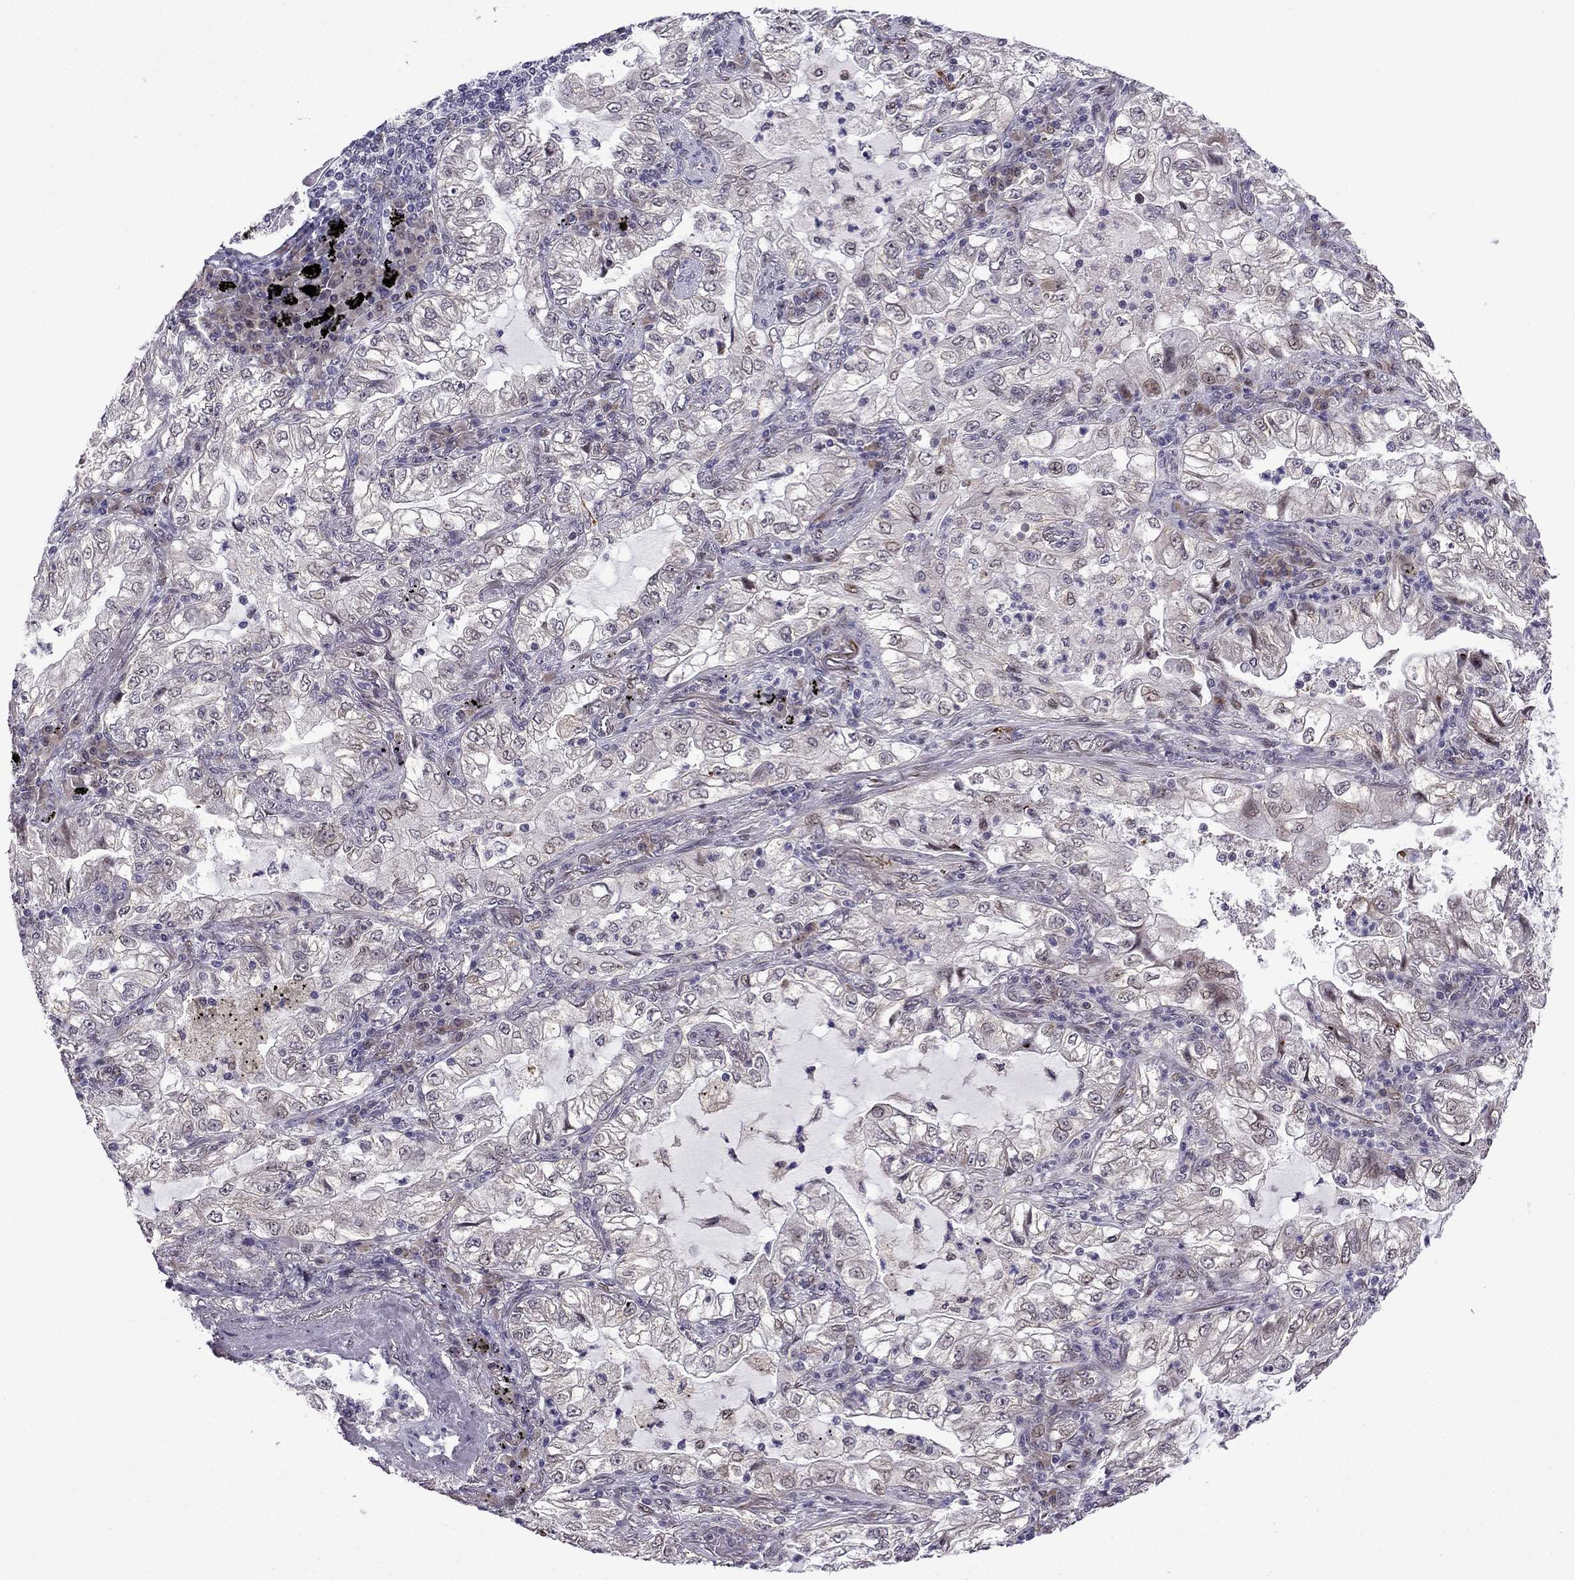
{"staining": {"intensity": "negative", "quantity": "none", "location": "none"}, "tissue": "lung cancer", "cell_type": "Tumor cells", "image_type": "cancer", "snomed": [{"axis": "morphology", "description": "Adenocarcinoma, NOS"}, {"axis": "topography", "description": "Lung"}], "caption": "Immunohistochemical staining of lung adenocarcinoma shows no significant staining in tumor cells. (Brightfield microscopy of DAB (3,3'-diaminobenzidine) immunohistochemistry (IHC) at high magnification).", "gene": "FGF3", "patient": {"sex": "female", "age": 73}}